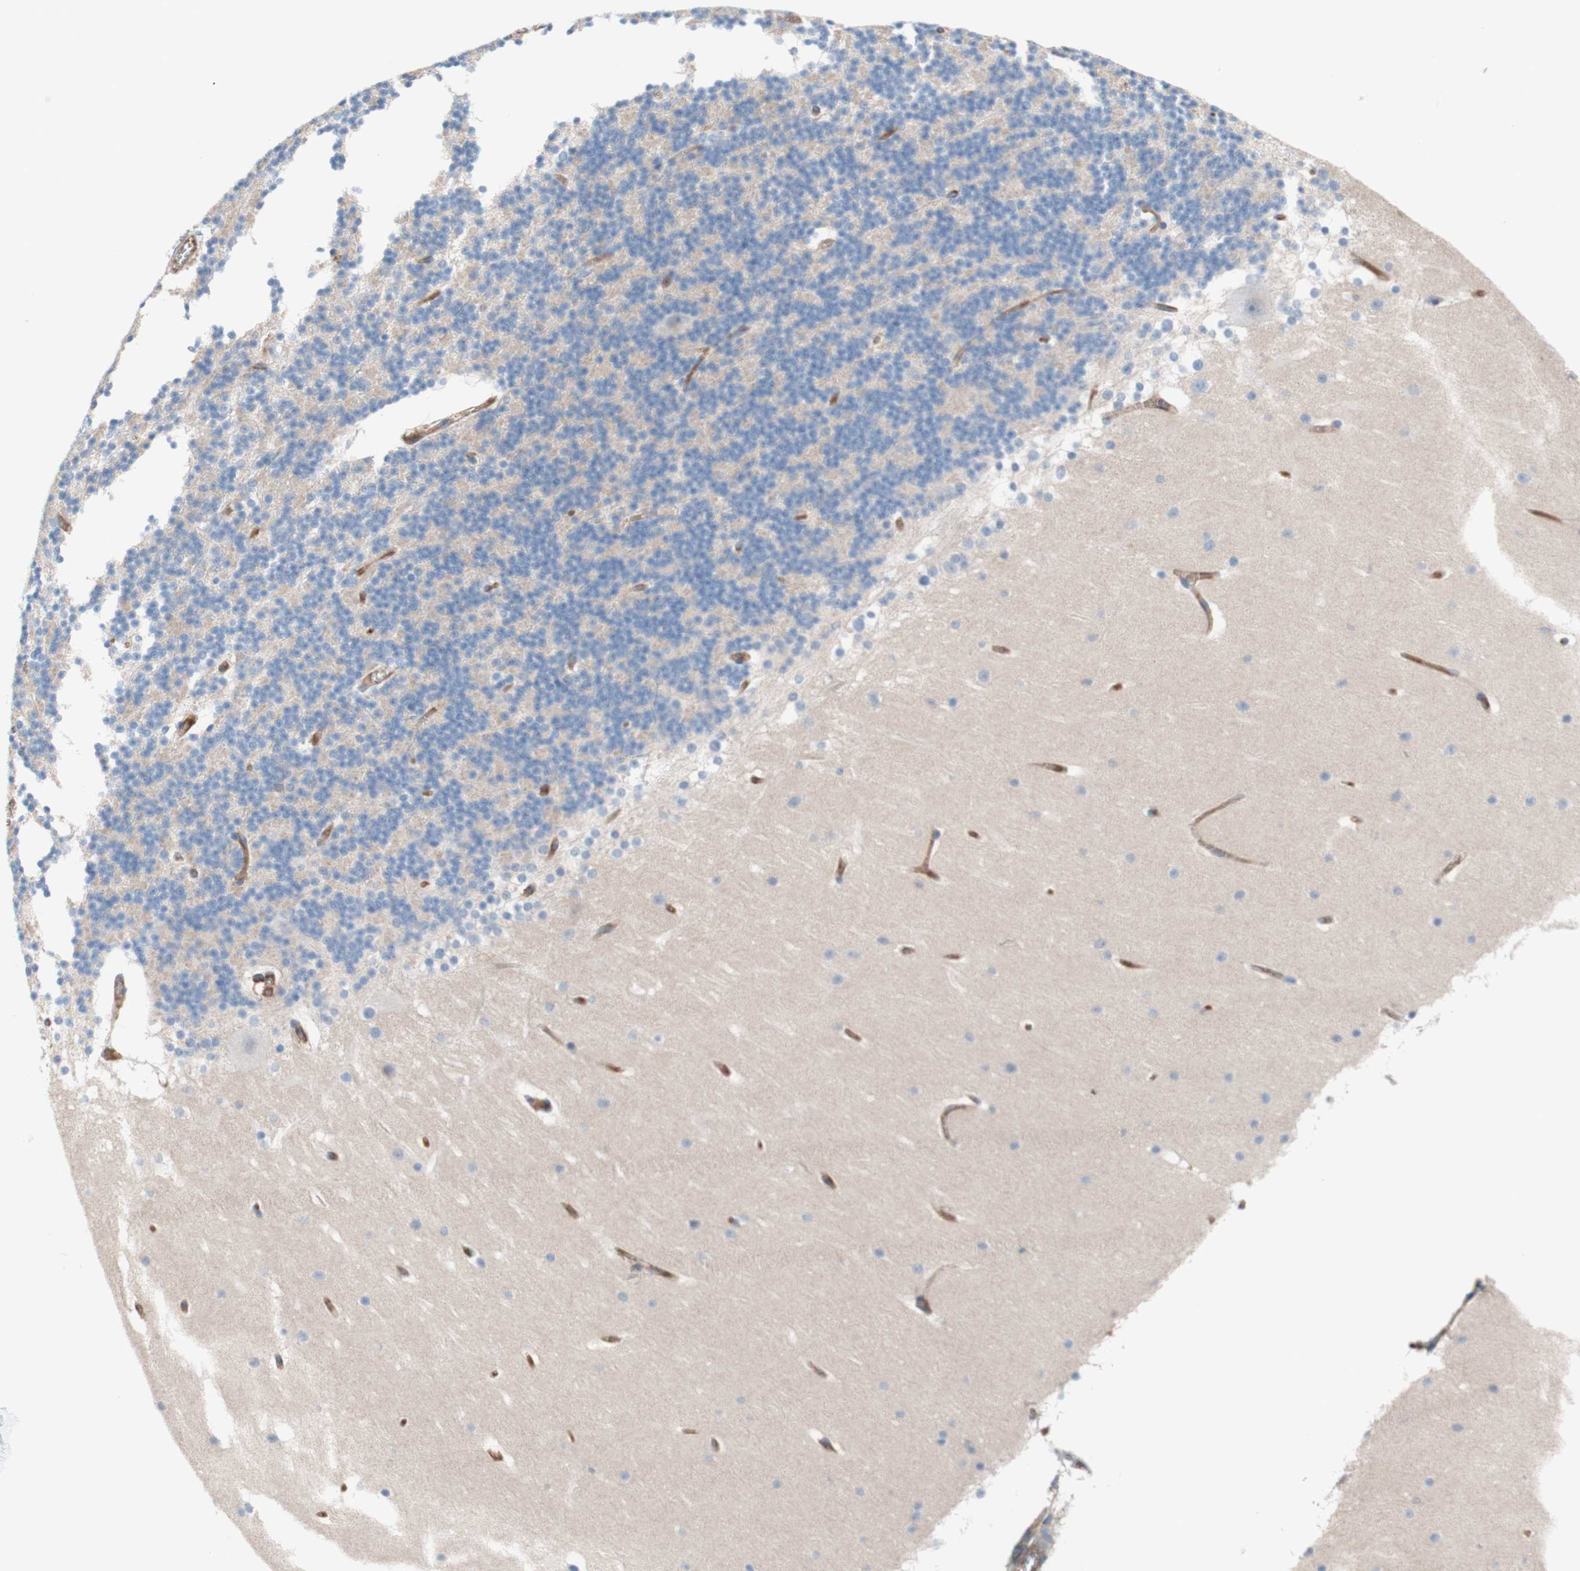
{"staining": {"intensity": "negative", "quantity": "none", "location": "none"}, "tissue": "cerebellum", "cell_type": "Cells in granular layer", "image_type": "normal", "snomed": [{"axis": "morphology", "description": "Normal tissue, NOS"}, {"axis": "topography", "description": "Cerebellum"}], "caption": "The IHC photomicrograph has no significant positivity in cells in granular layer of cerebellum.", "gene": "CD46", "patient": {"sex": "female", "age": 19}}